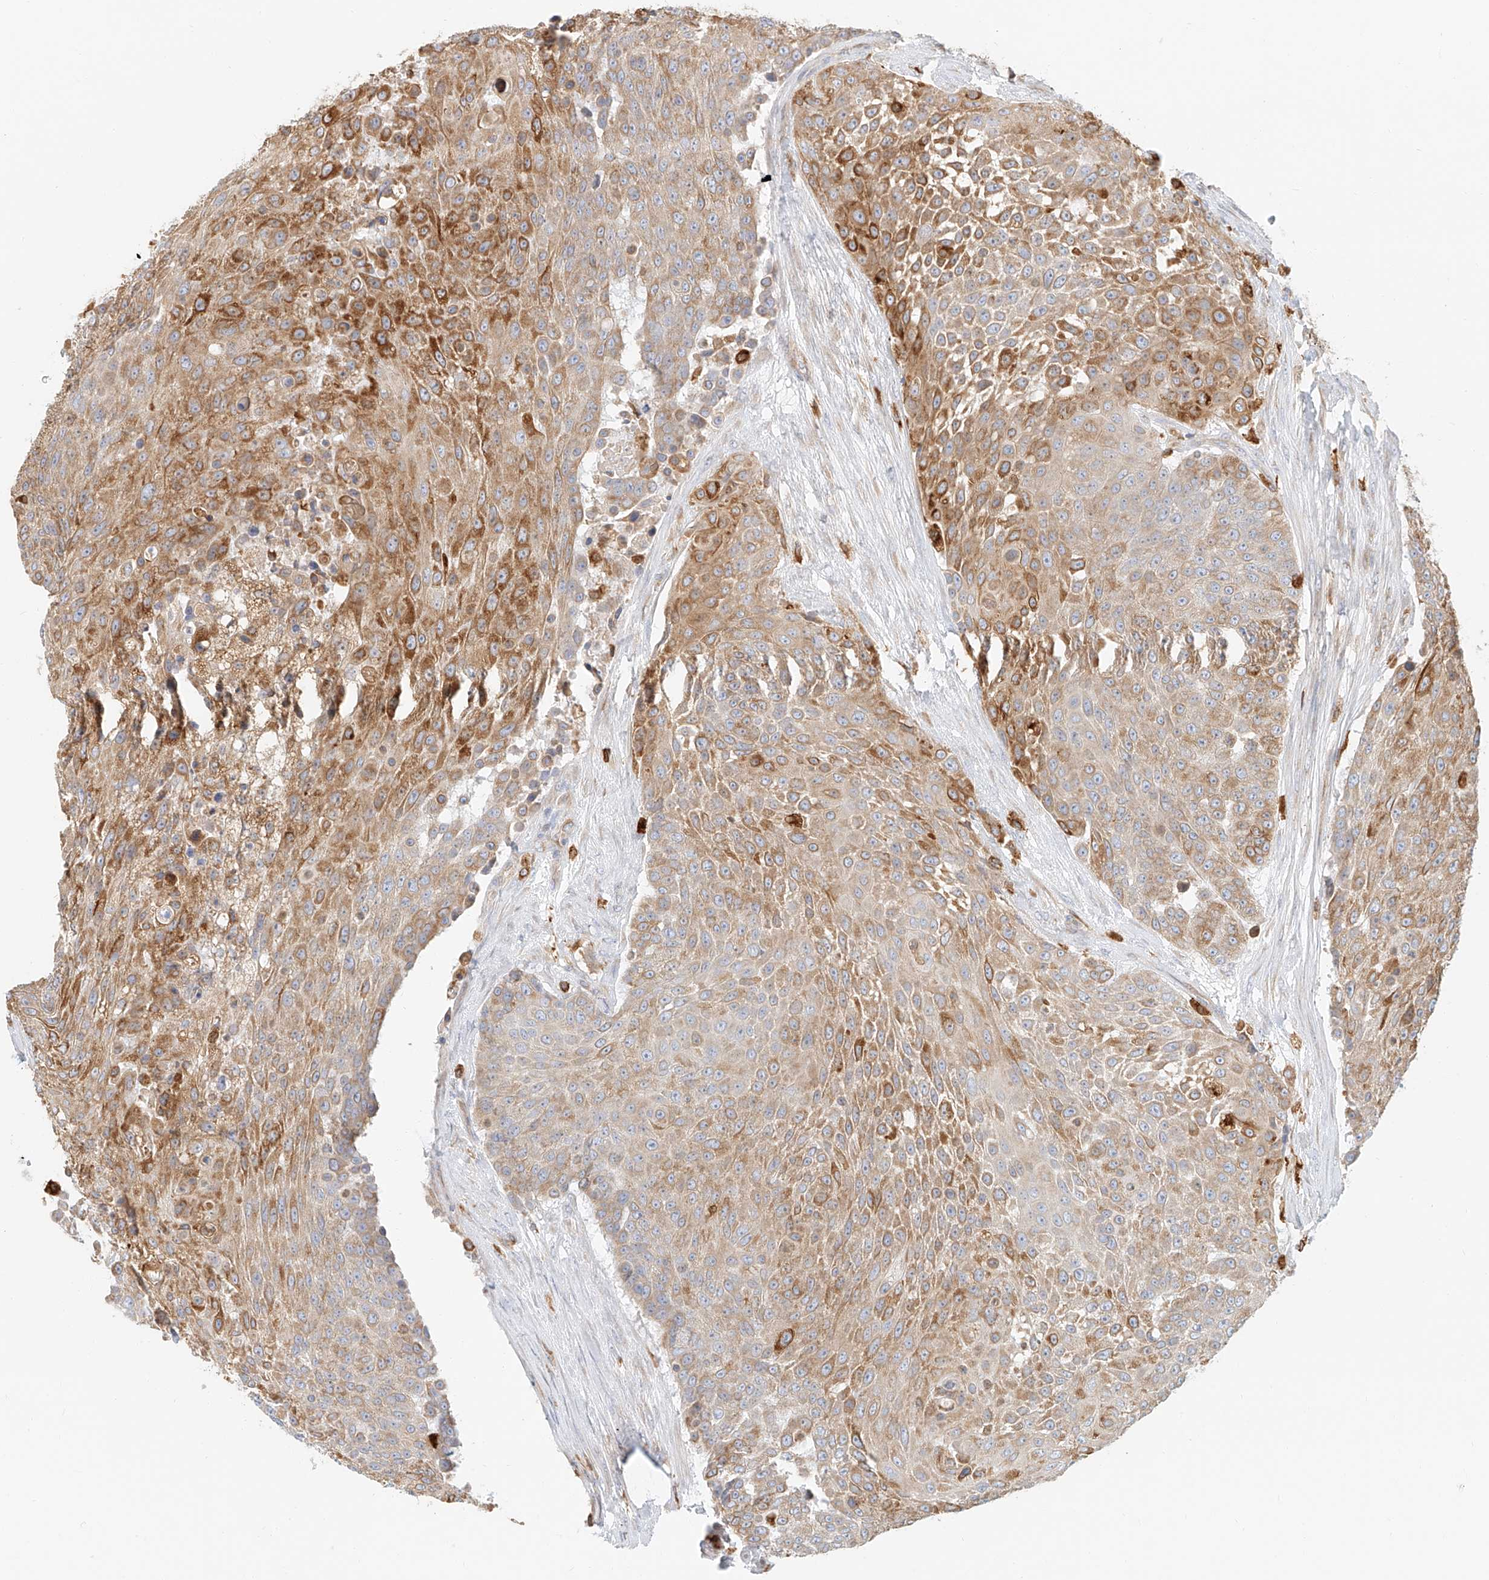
{"staining": {"intensity": "moderate", "quantity": "25%-75%", "location": "cytoplasmic/membranous"}, "tissue": "urothelial cancer", "cell_type": "Tumor cells", "image_type": "cancer", "snomed": [{"axis": "morphology", "description": "Urothelial carcinoma, High grade"}, {"axis": "topography", "description": "Urinary bladder"}], "caption": "Immunohistochemistry of human urothelial carcinoma (high-grade) exhibits medium levels of moderate cytoplasmic/membranous staining in approximately 25%-75% of tumor cells. (DAB IHC, brown staining for protein, blue staining for nuclei).", "gene": "DHRS7", "patient": {"sex": "female", "age": 63}}